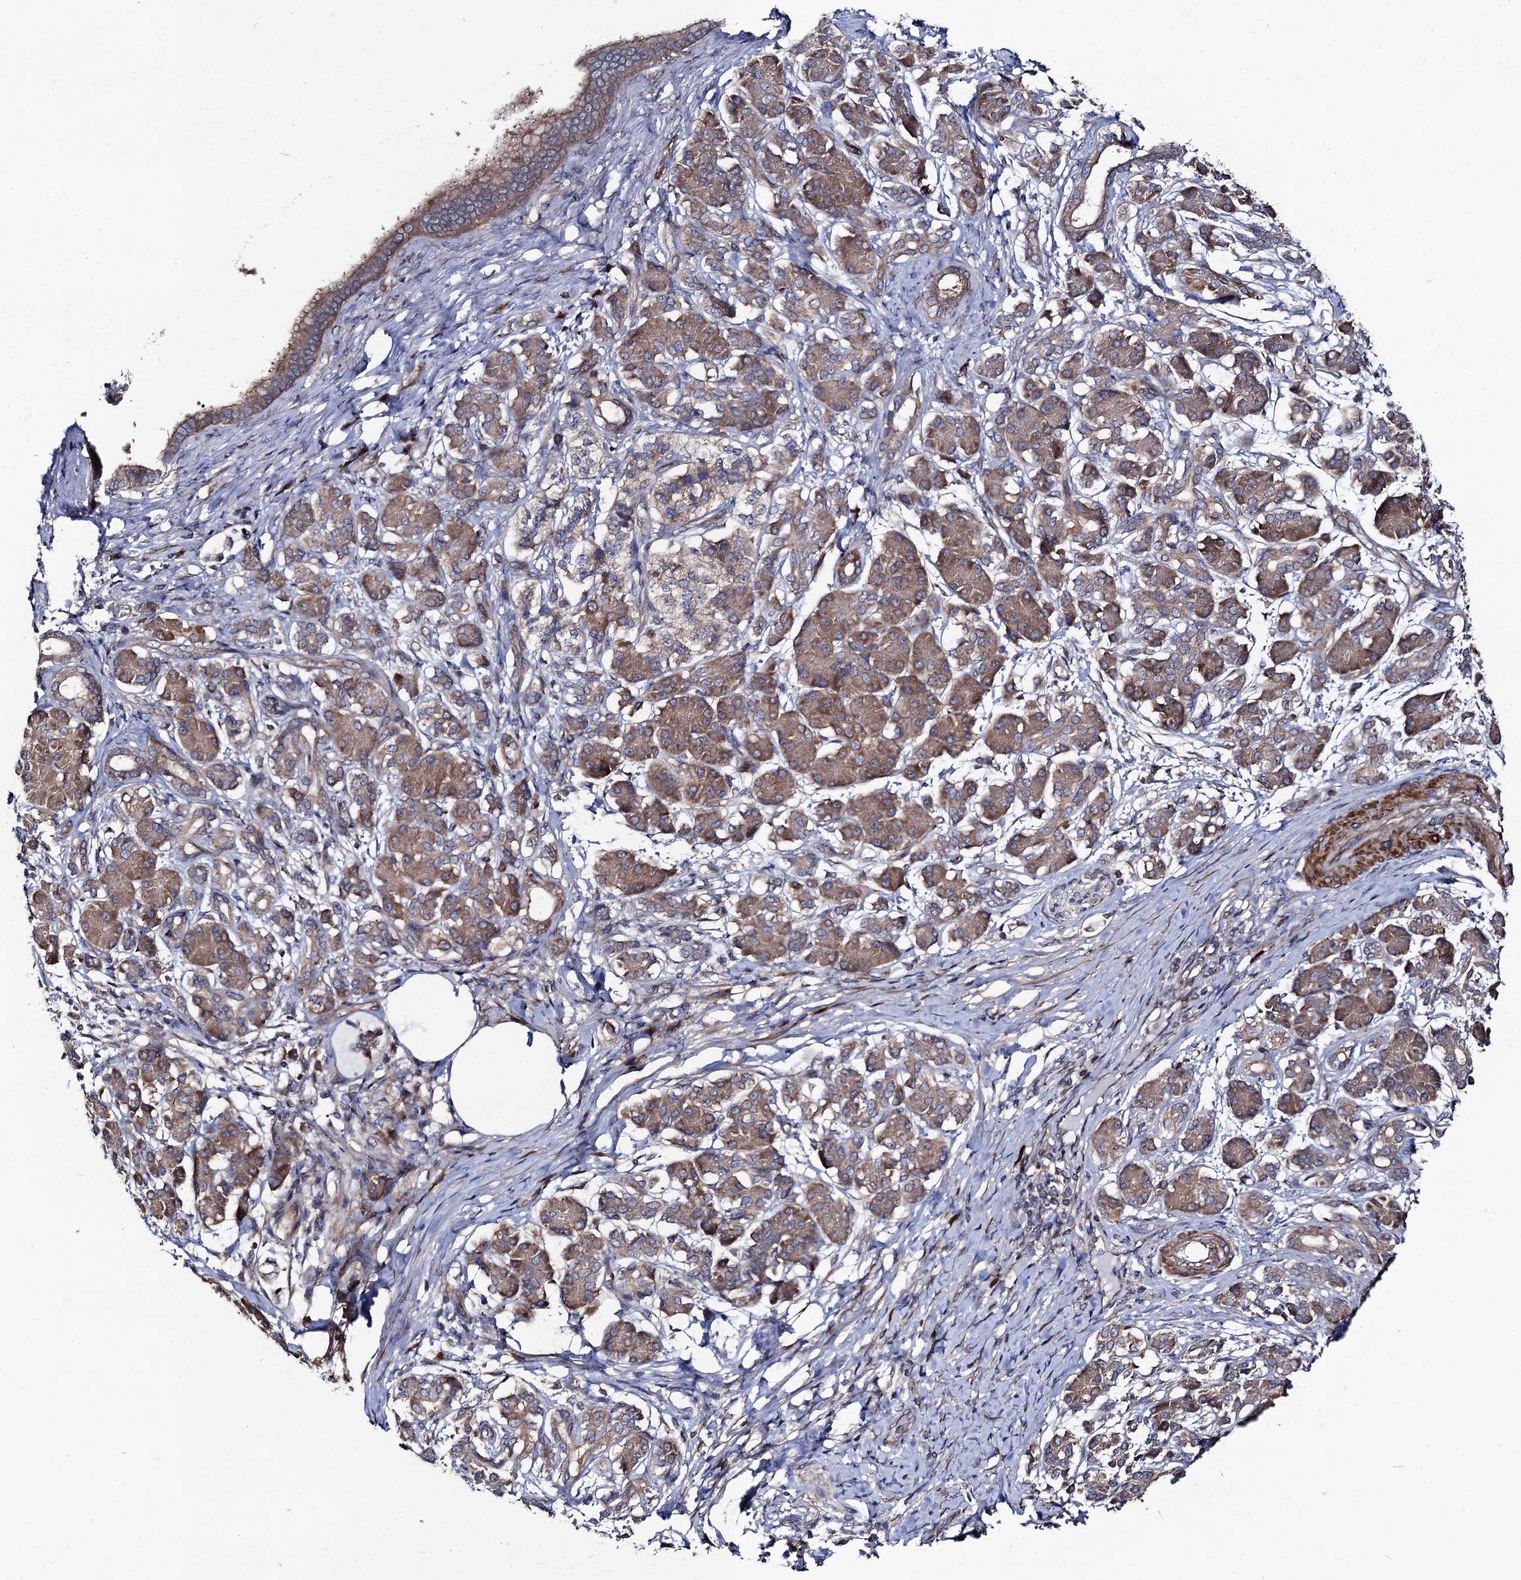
{"staining": {"intensity": "moderate", "quantity": ">75%", "location": "cytoplasmic/membranous"}, "tissue": "pancreatic cancer", "cell_type": "Tumor cells", "image_type": "cancer", "snomed": [{"axis": "morphology", "description": "Adenocarcinoma, NOS"}, {"axis": "topography", "description": "Pancreas"}], "caption": "A micrograph of human pancreatic cancer (adenocarcinoma) stained for a protein demonstrates moderate cytoplasmic/membranous brown staining in tumor cells. (DAB = brown stain, brightfield microscopy at high magnification).", "gene": "DYDC1", "patient": {"sex": "female", "age": 55}}